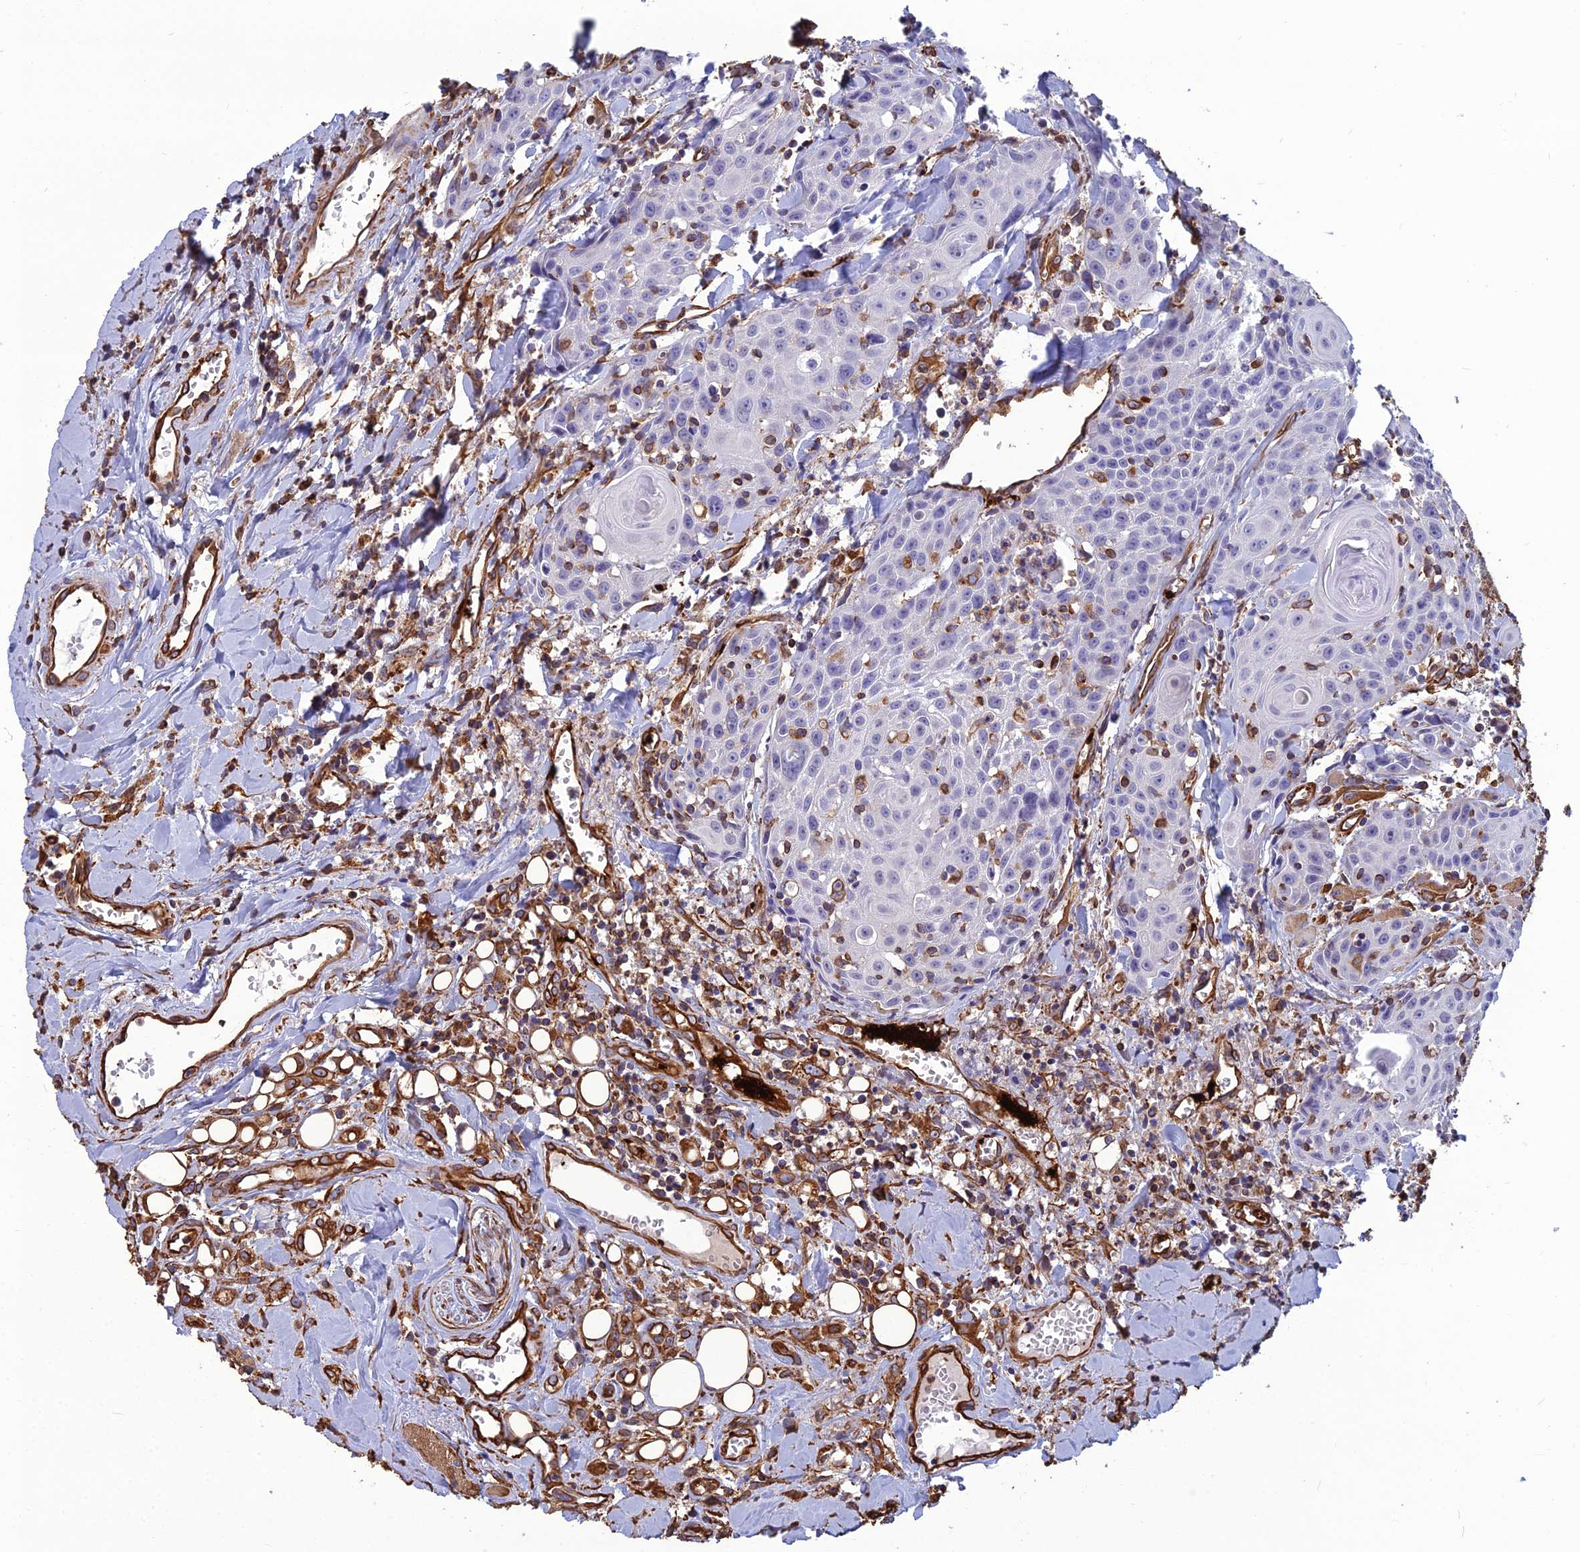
{"staining": {"intensity": "moderate", "quantity": "<25%", "location": "cytoplasmic/membranous"}, "tissue": "head and neck cancer", "cell_type": "Tumor cells", "image_type": "cancer", "snomed": [{"axis": "morphology", "description": "Squamous cell carcinoma, NOS"}, {"axis": "topography", "description": "Oral tissue"}, {"axis": "topography", "description": "Head-Neck"}], "caption": "Brown immunohistochemical staining in human head and neck squamous cell carcinoma demonstrates moderate cytoplasmic/membranous staining in approximately <25% of tumor cells.", "gene": "PSMD11", "patient": {"sex": "female", "age": 82}}